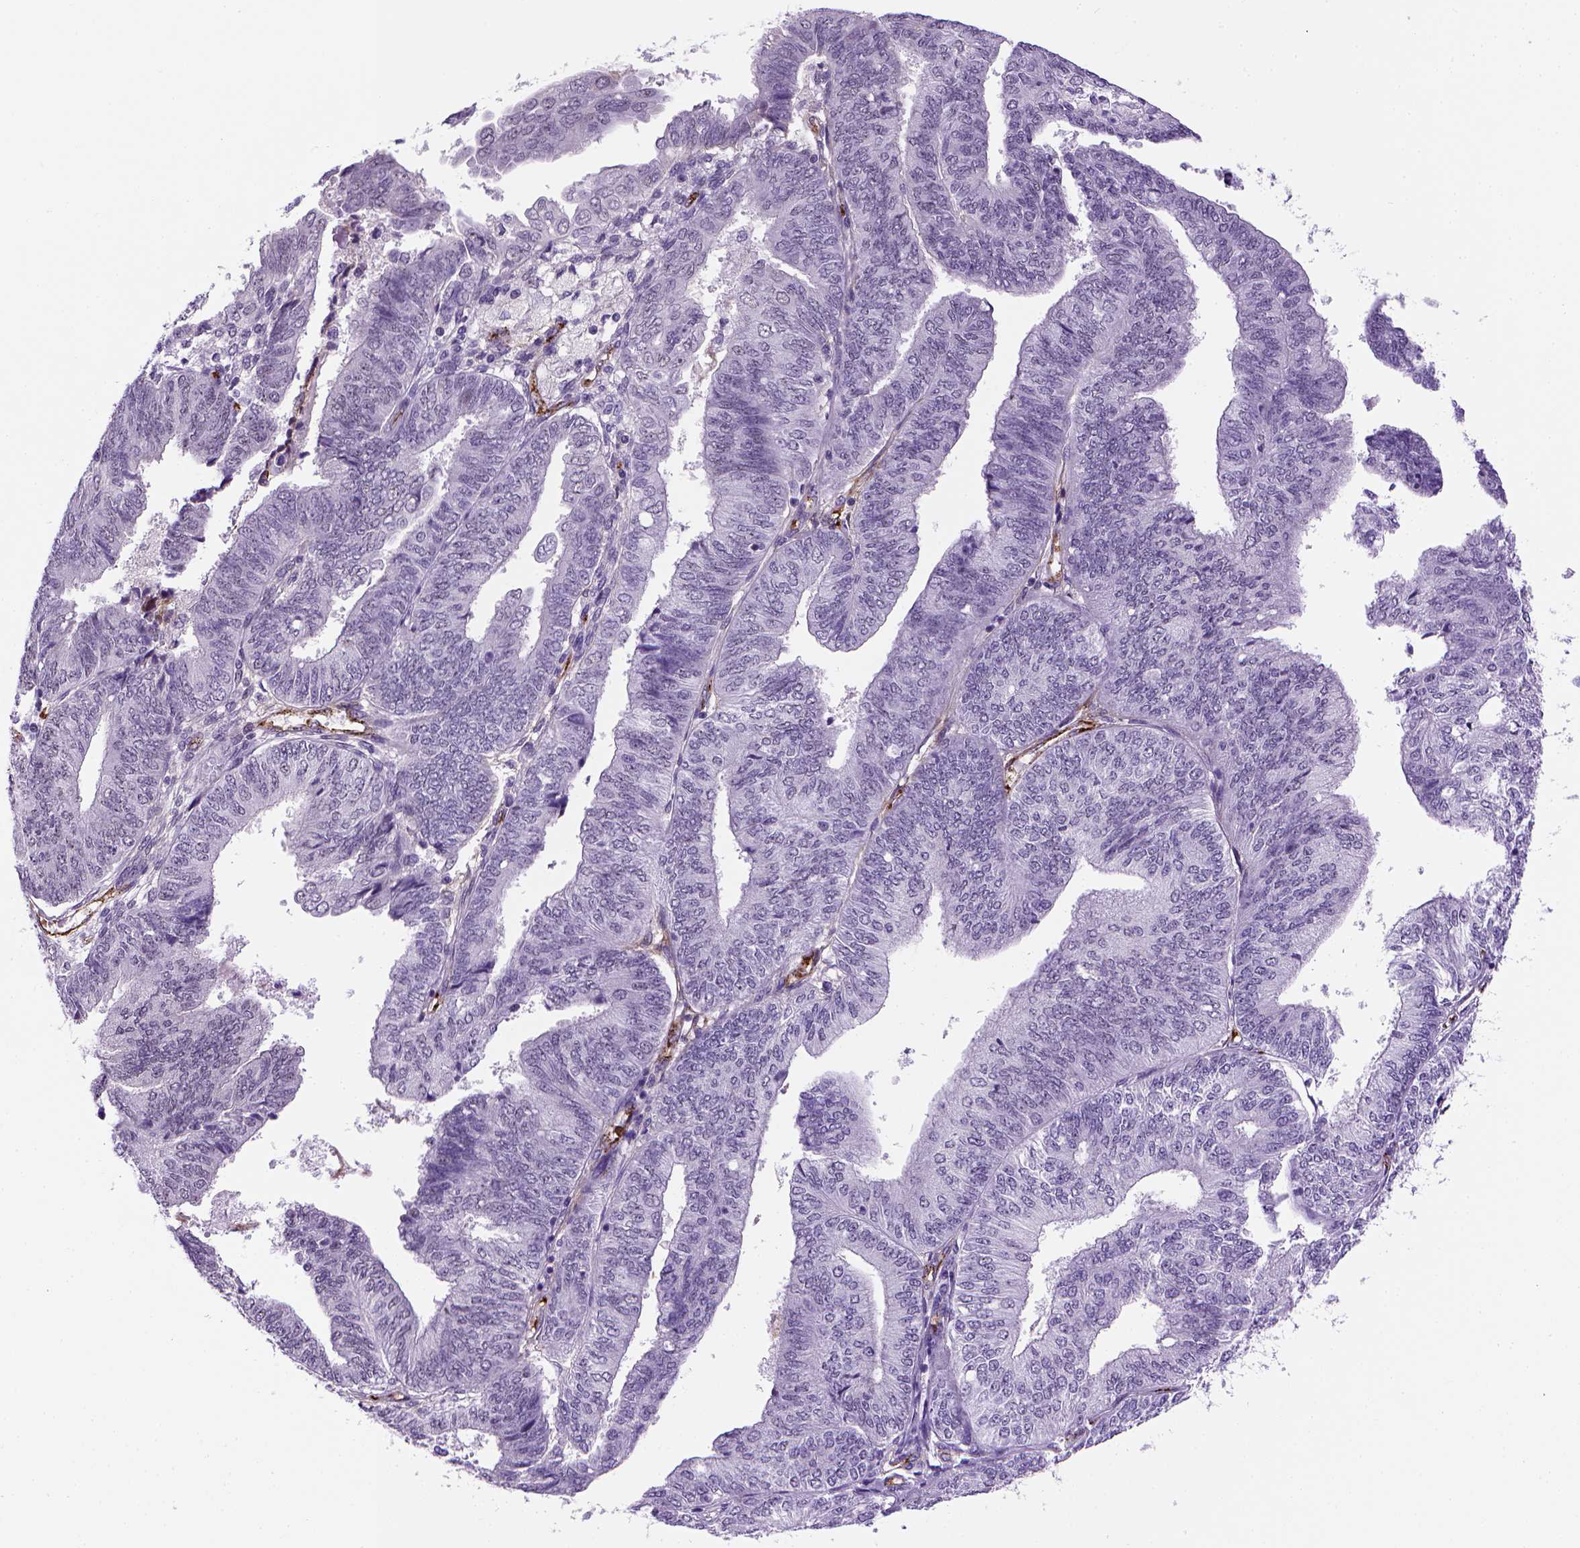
{"staining": {"intensity": "negative", "quantity": "none", "location": "cytoplasmic/membranous"}, "tissue": "endometrial cancer", "cell_type": "Tumor cells", "image_type": "cancer", "snomed": [{"axis": "morphology", "description": "Adenocarcinoma, NOS"}, {"axis": "topography", "description": "Endometrium"}], "caption": "There is no significant expression in tumor cells of endometrial cancer (adenocarcinoma).", "gene": "VWF", "patient": {"sex": "female", "age": 58}}